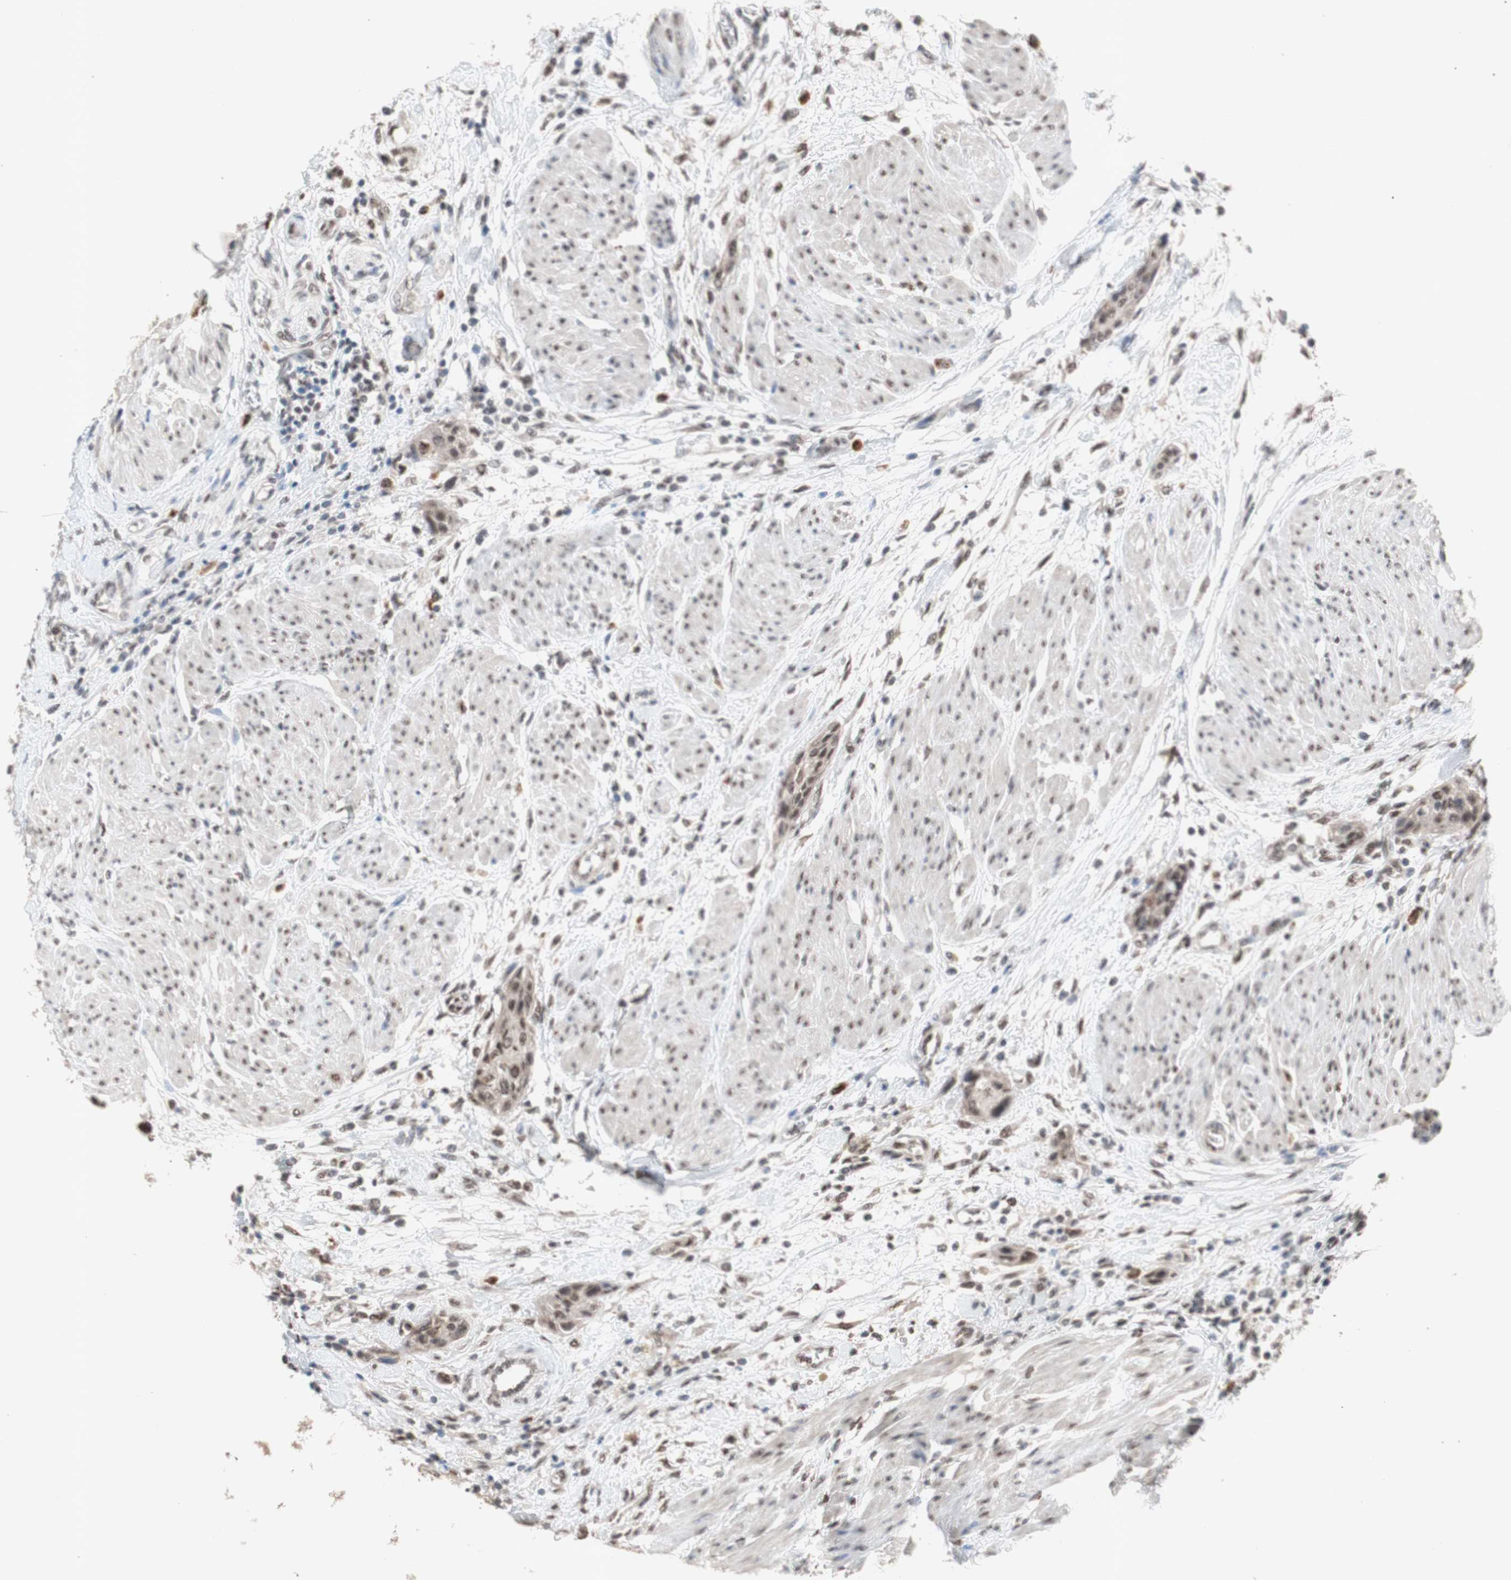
{"staining": {"intensity": "weak", "quantity": ">75%", "location": "nuclear"}, "tissue": "urothelial cancer", "cell_type": "Tumor cells", "image_type": "cancer", "snomed": [{"axis": "morphology", "description": "Urothelial carcinoma, High grade"}, {"axis": "topography", "description": "Urinary bladder"}], "caption": "Urothelial cancer stained with DAB (3,3'-diaminobenzidine) IHC shows low levels of weak nuclear positivity in about >75% of tumor cells.", "gene": "SFPQ", "patient": {"sex": "male", "age": 35}}